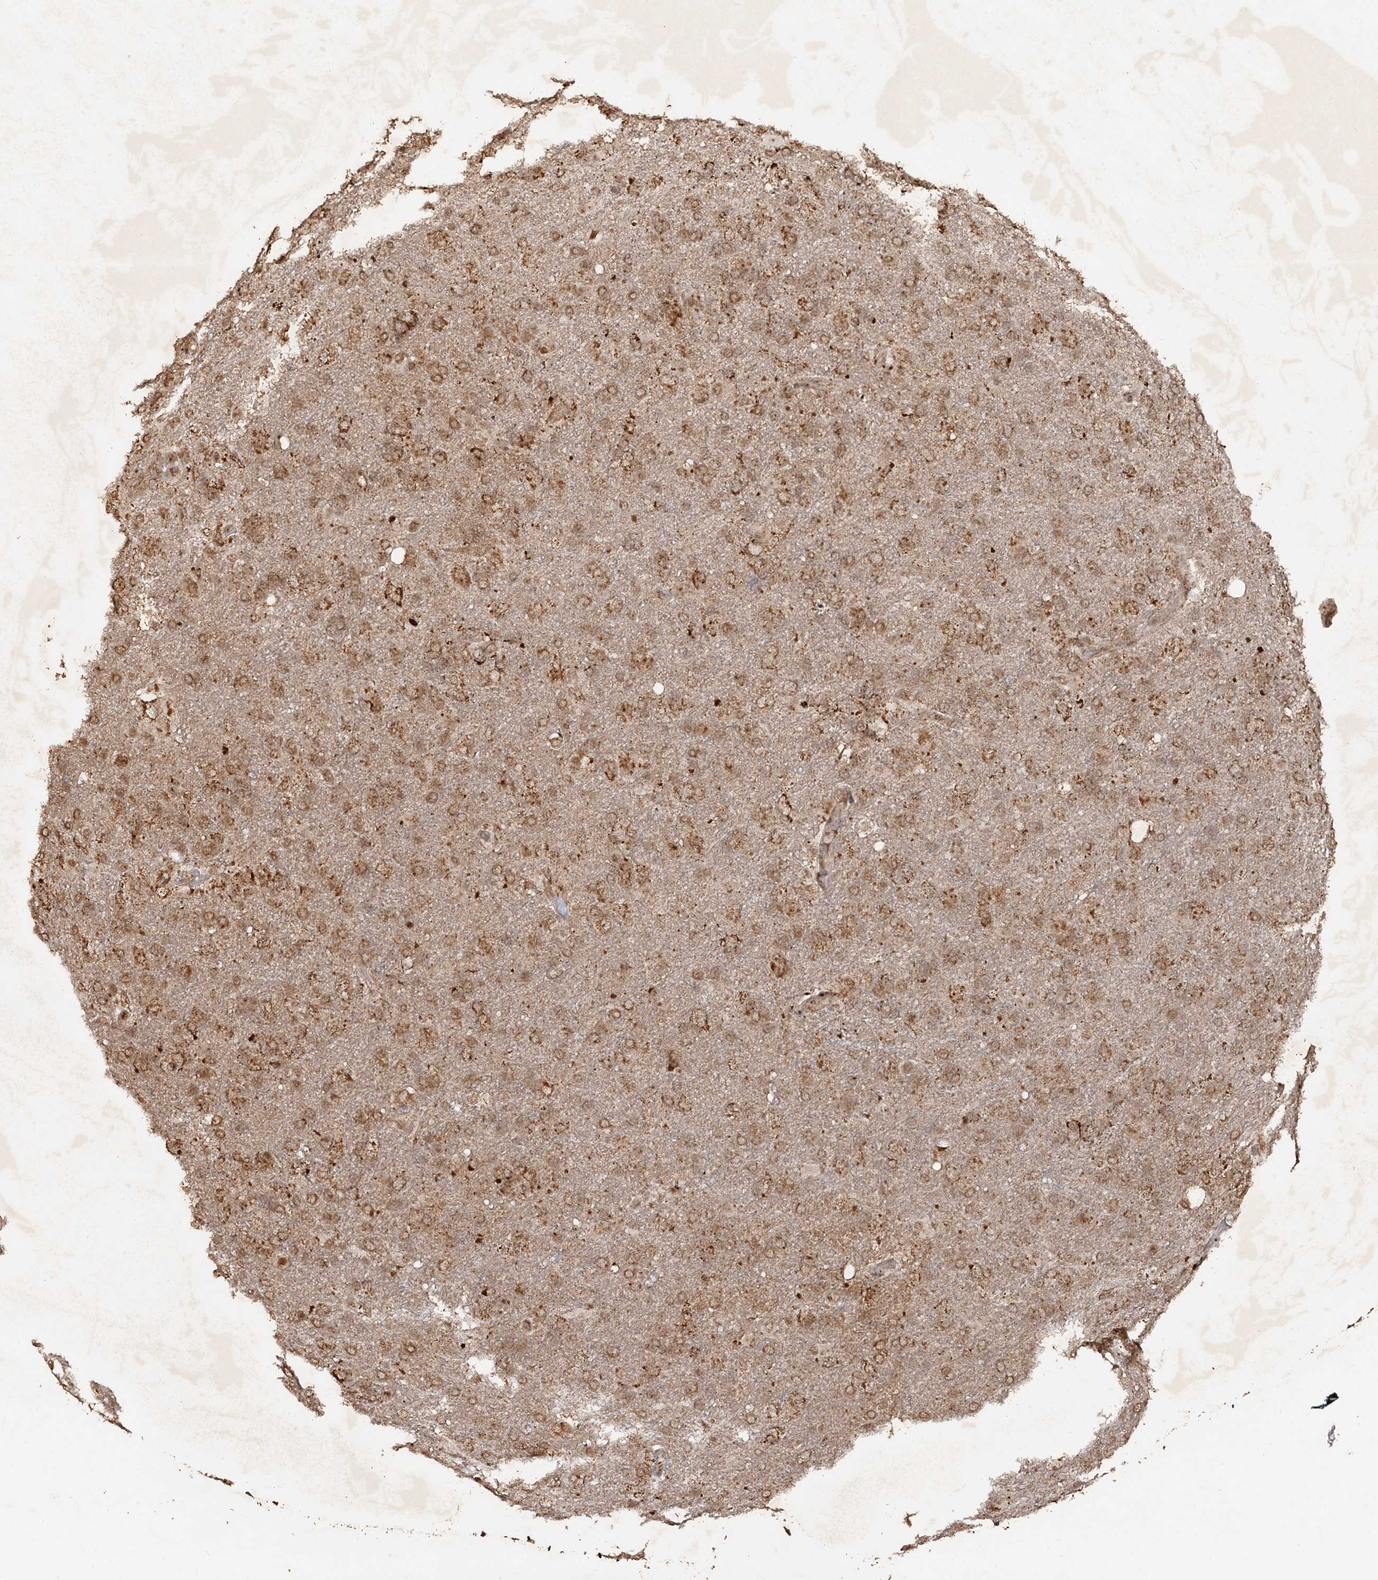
{"staining": {"intensity": "moderate", "quantity": ">75%", "location": "cytoplasmic/membranous,nuclear"}, "tissue": "glioma", "cell_type": "Tumor cells", "image_type": "cancer", "snomed": [{"axis": "morphology", "description": "Glioma, malignant, High grade"}, {"axis": "topography", "description": "Brain"}], "caption": "High-grade glioma (malignant) stained with a brown dye demonstrates moderate cytoplasmic/membranous and nuclear positive staining in approximately >75% of tumor cells.", "gene": "REP15", "patient": {"sex": "male", "age": 61}}